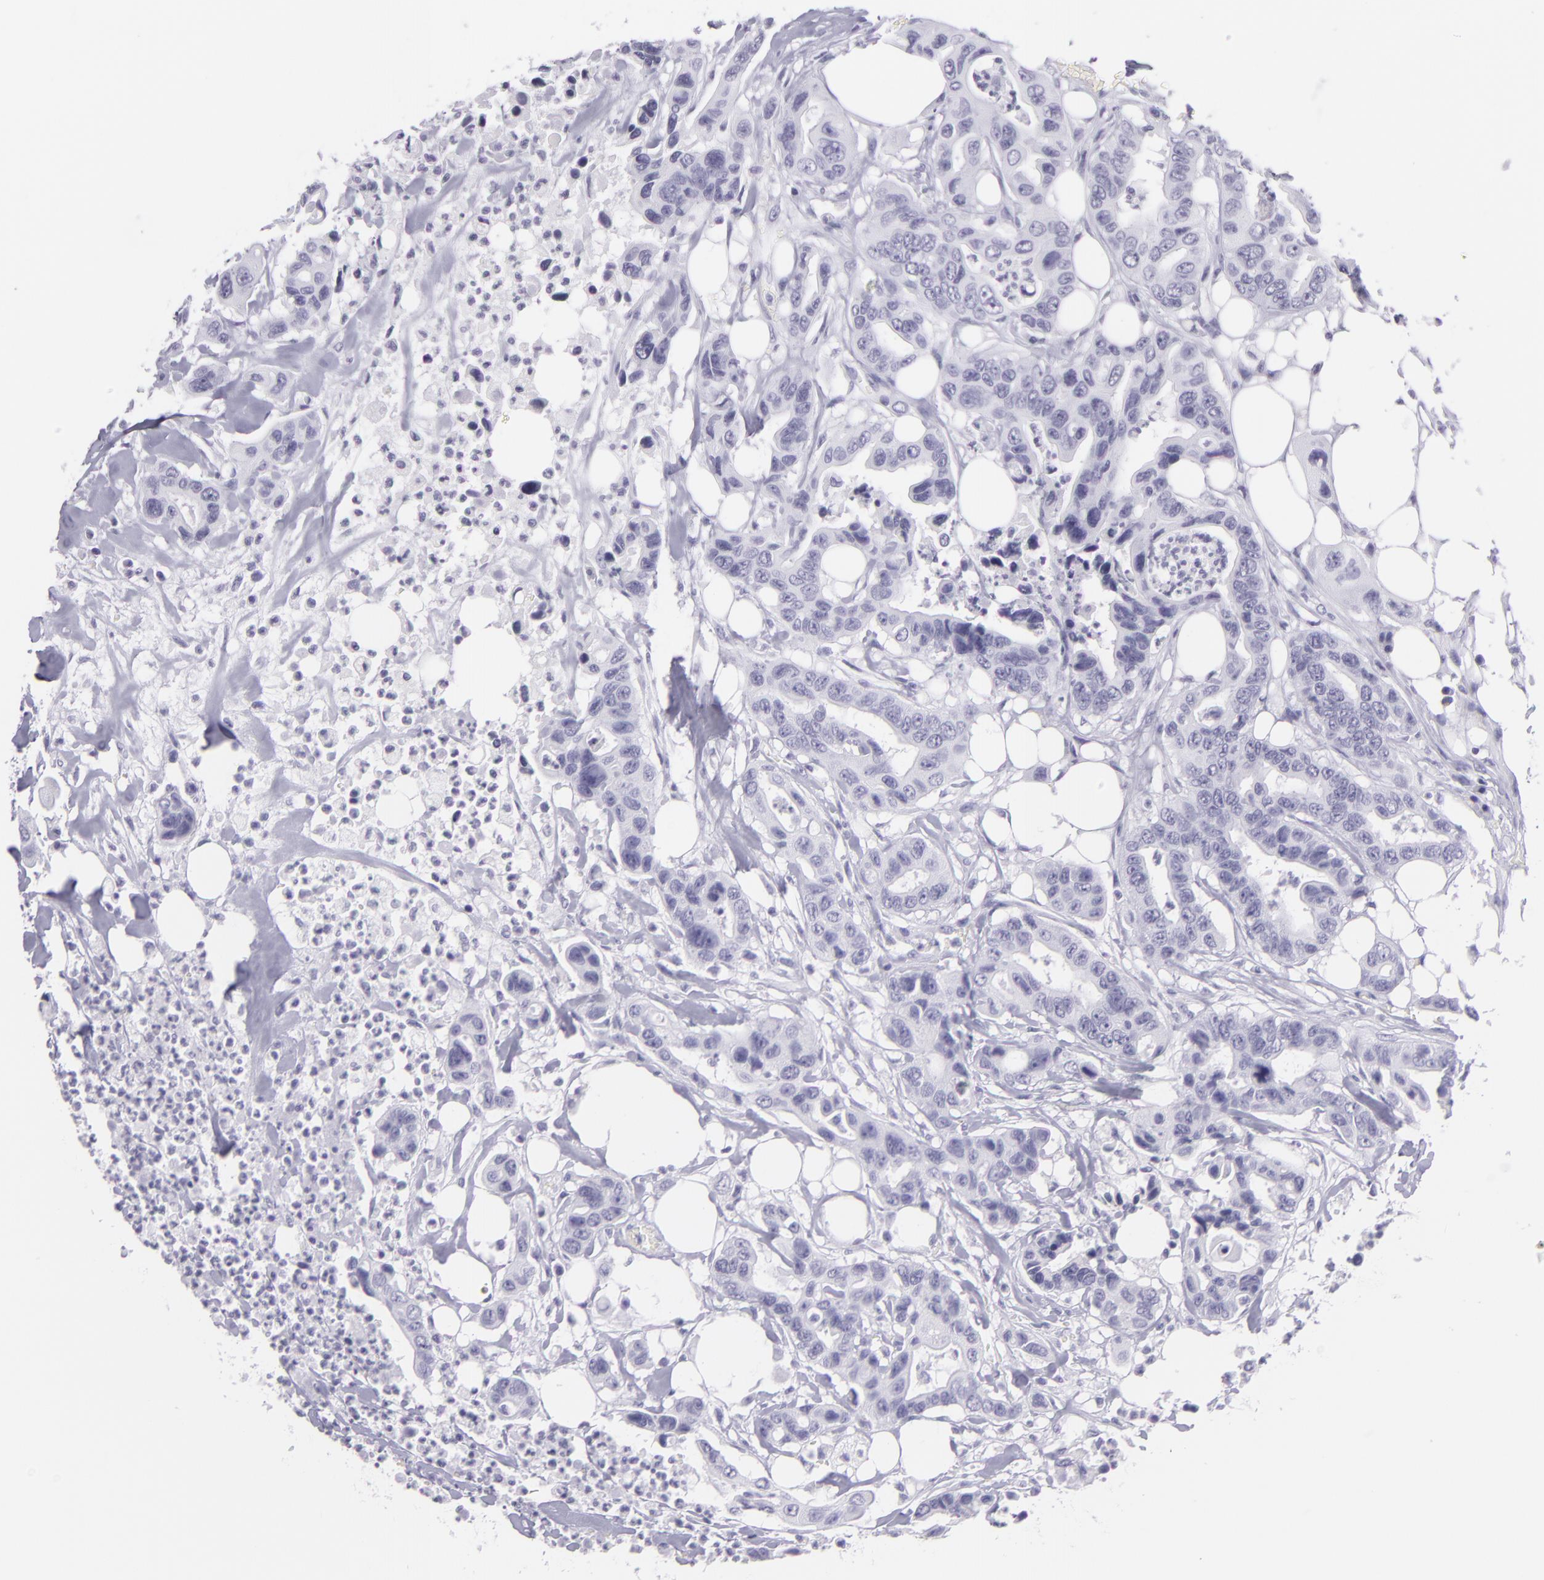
{"staining": {"intensity": "negative", "quantity": "none", "location": "none"}, "tissue": "colorectal cancer", "cell_type": "Tumor cells", "image_type": "cancer", "snomed": [{"axis": "morphology", "description": "Adenocarcinoma, NOS"}, {"axis": "topography", "description": "Colon"}], "caption": "Immunohistochemical staining of colorectal adenocarcinoma exhibits no significant positivity in tumor cells. (Immunohistochemistry, brightfield microscopy, high magnification).", "gene": "MUC6", "patient": {"sex": "female", "age": 70}}